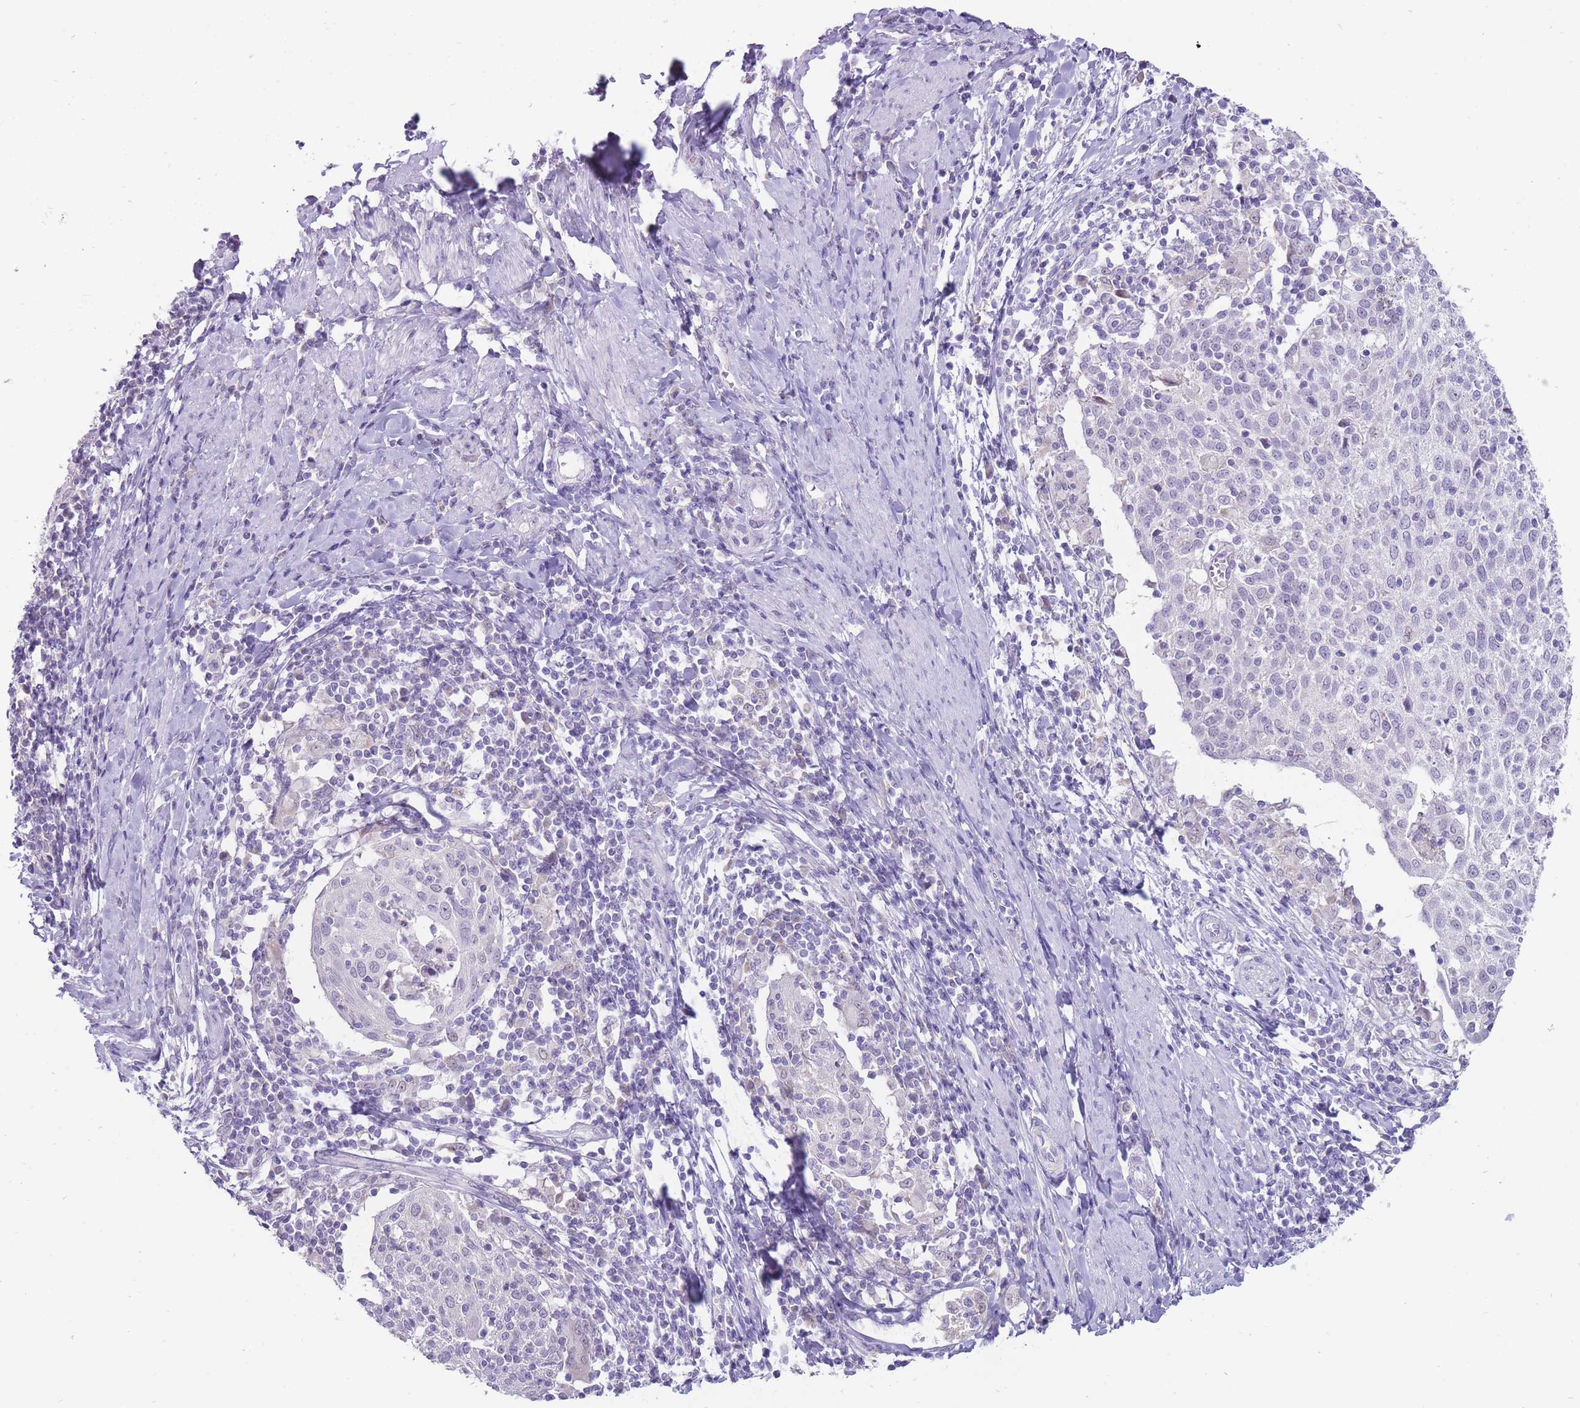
{"staining": {"intensity": "negative", "quantity": "none", "location": "none"}, "tissue": "cervical cancer", "cell_type": "Tumor cells", "image_type": "cancer", "snomed": [{"axis": "morphology", "description": "Squamous cell carcinoma, NOS"}, {"axis": "topography", "description": "Cervix"}], "caption": "Immunohistochemical staining of human cervical squamous cell carcinoma reveals no significant staining in tumor cells.", "gene": "ERICH4", "patient": {"sex": "female", "age": 52}}